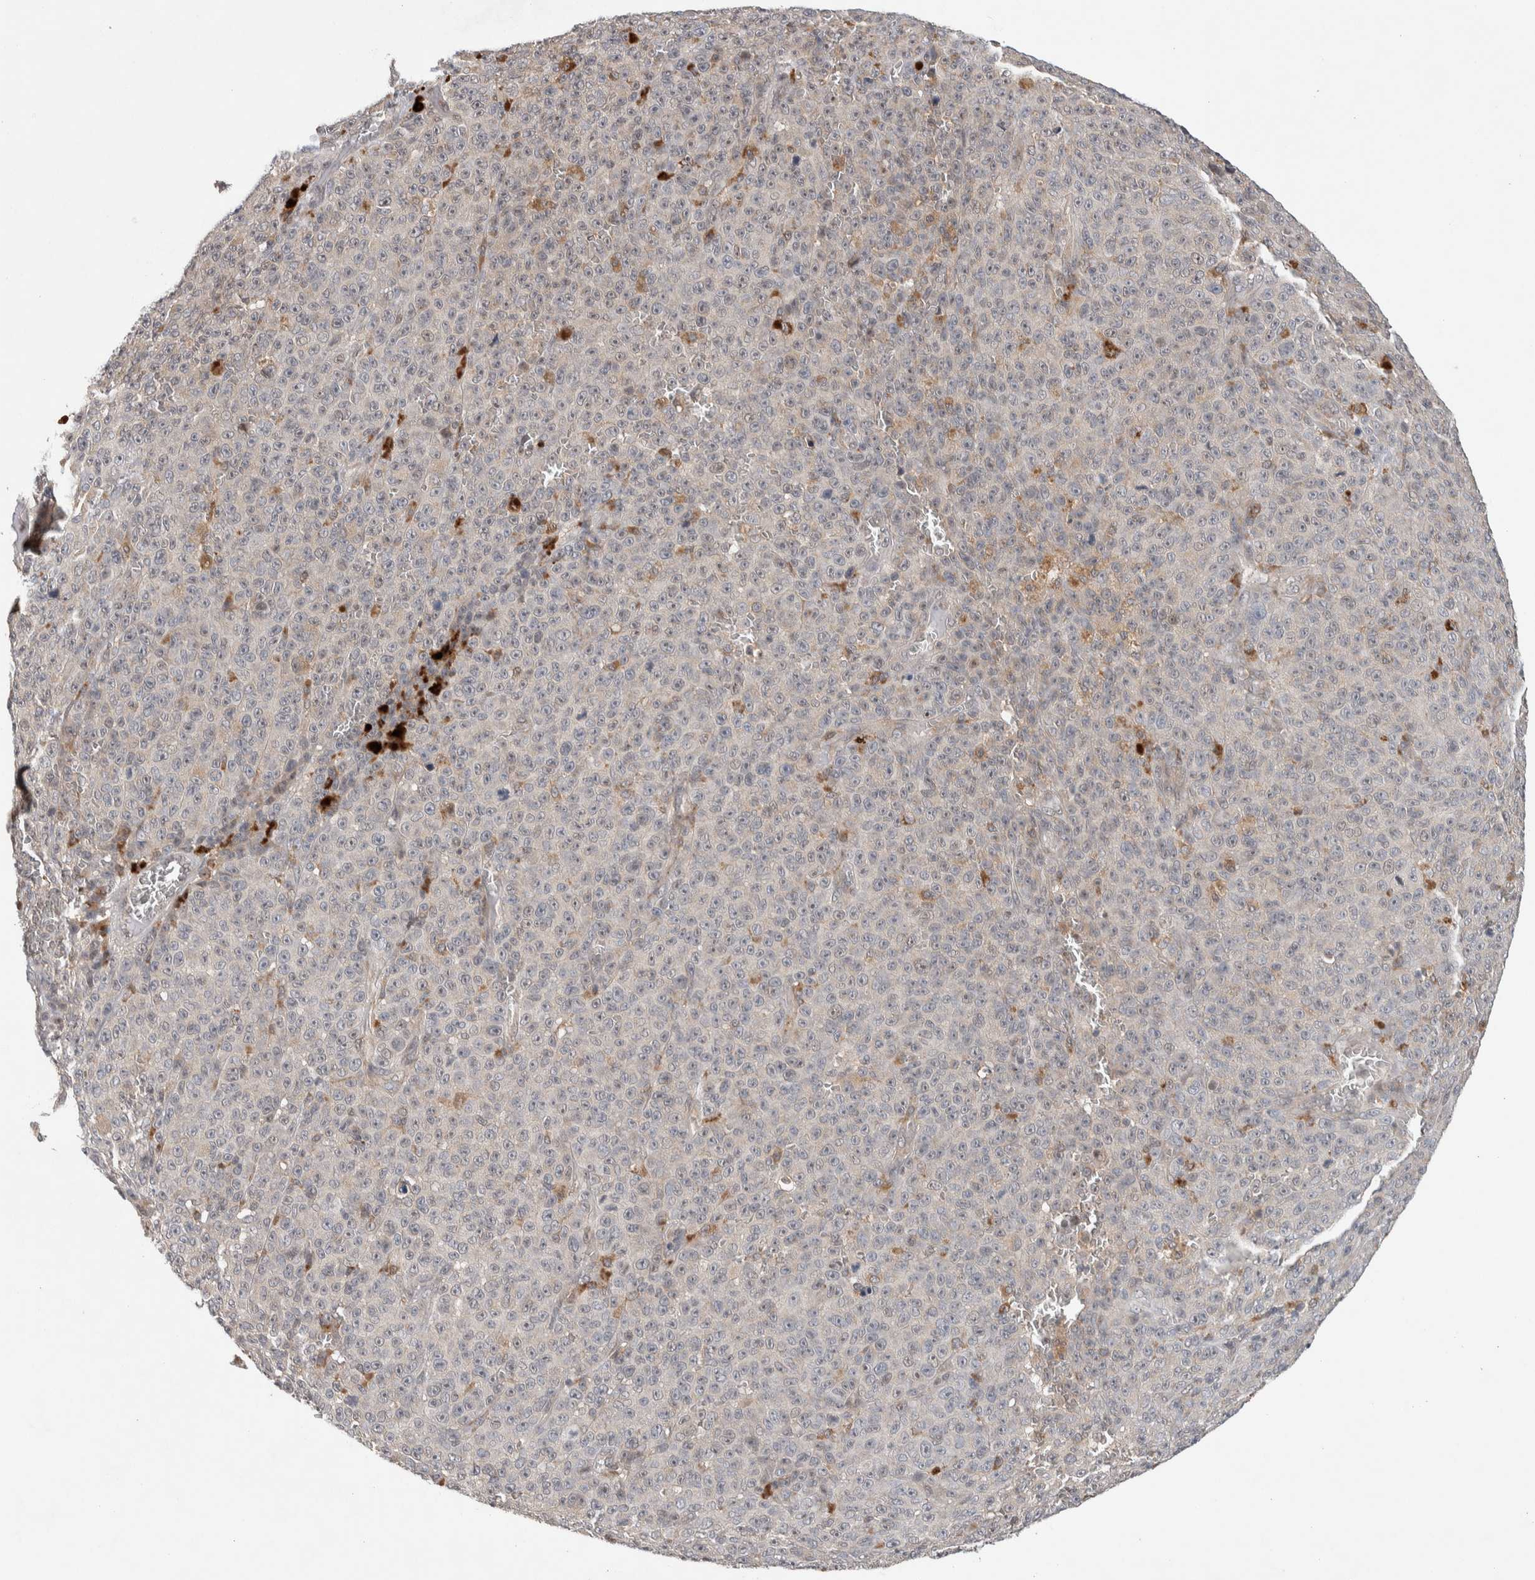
{"staining": {"intensity": "weak", "quantity": "<25%", "location": "cytoplasmic/membranous"}, "tissue": "melanoma", "cell_type": "Tumor cells", "image_type": "cancer", "snomed": [{"axis": "morphology", "description": "Malignant melanoma, NOS"}, {"axis": "topography", "description": "Skin"}], "caption": "Melanoma was stained to show a protein in brown. There is no significant positivity in tumor cells.", "gene": "KCNK1", "patient": {"sex": "female", "age": 82}}